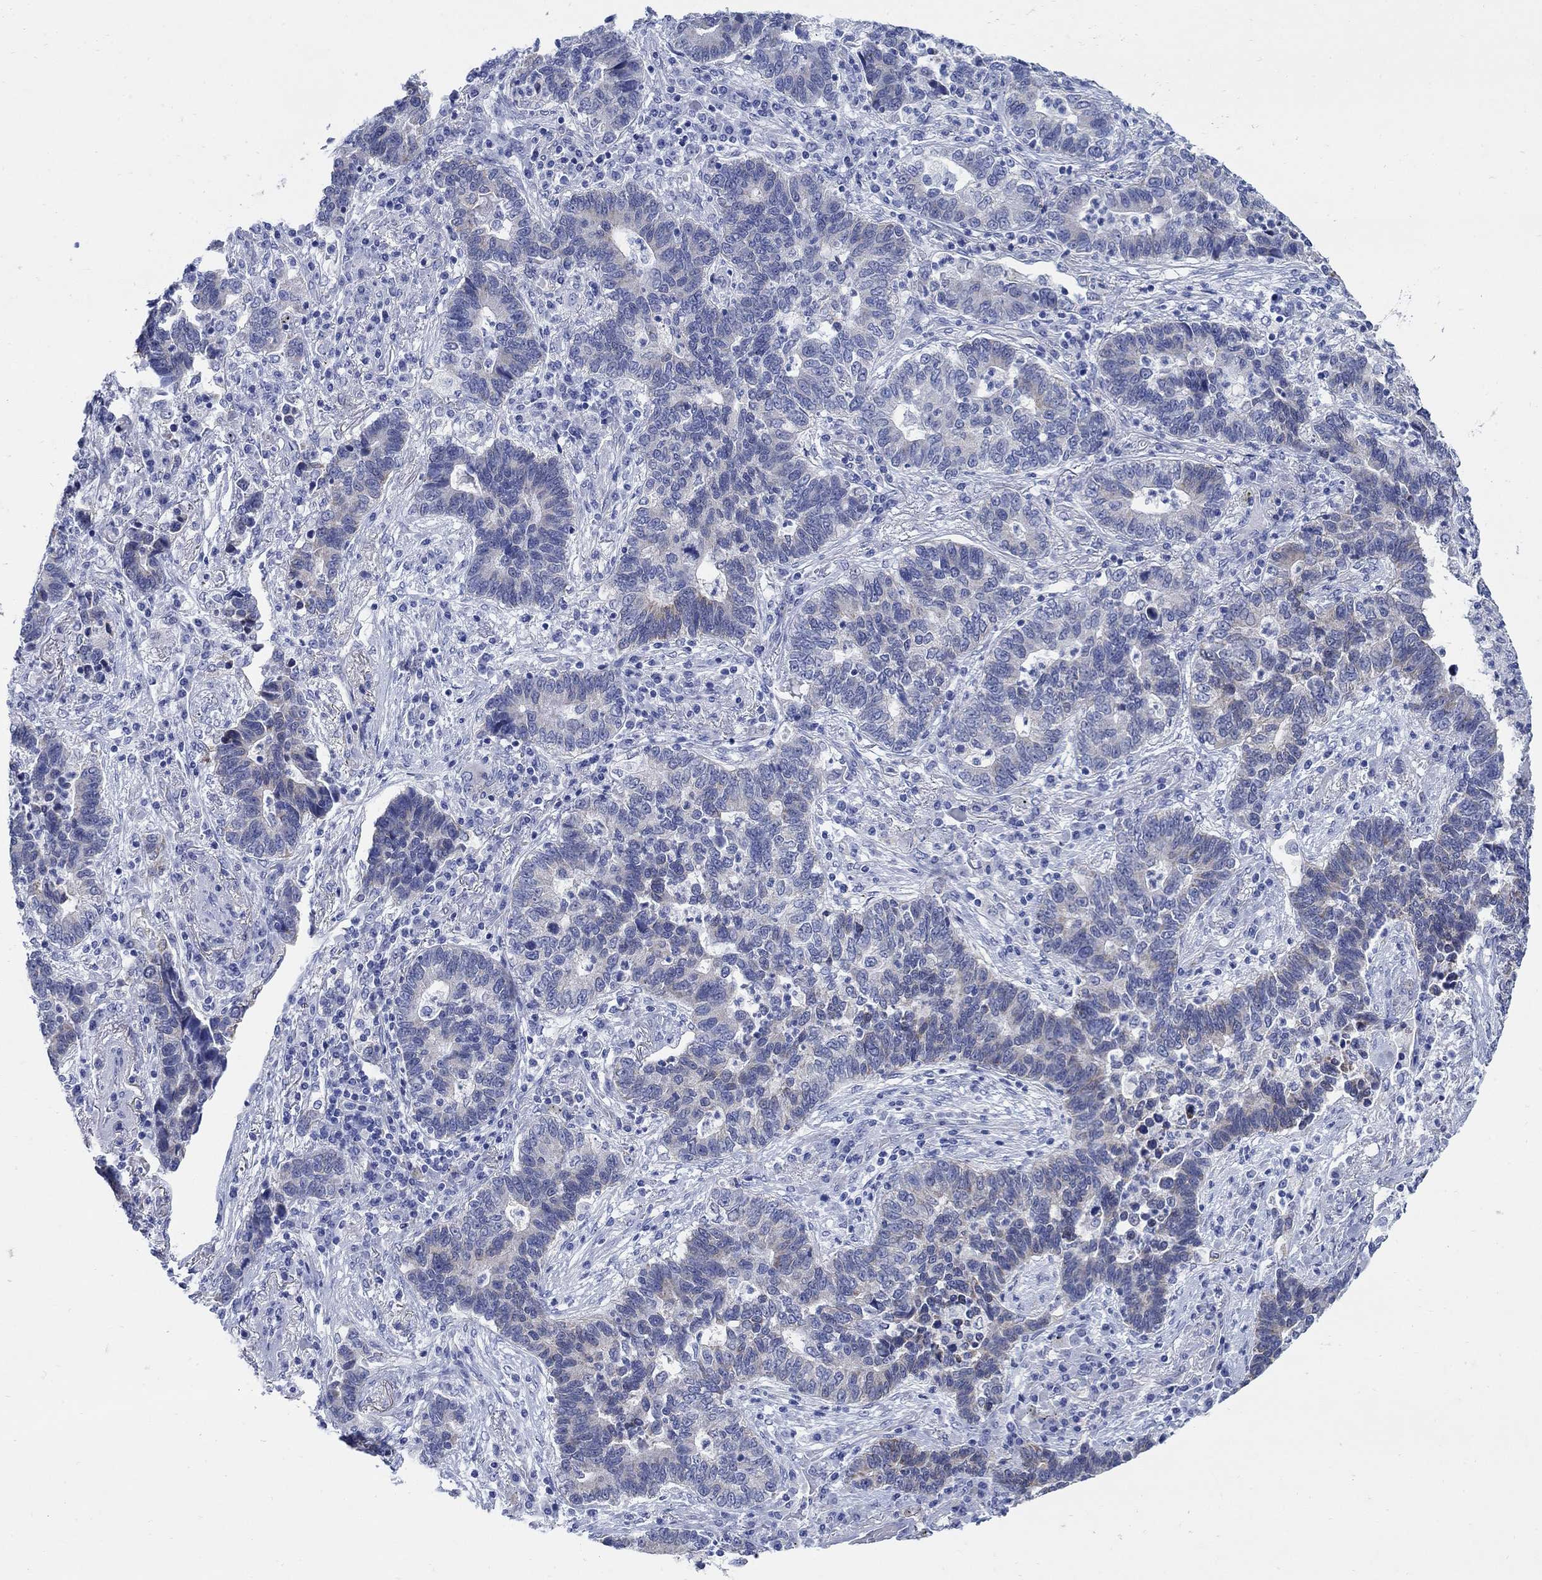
{"staining": {"intensity": "negative", "quantity": "none", "location": "none"}, "tissue": "lung cancer", "cell_type": "Tumor cells", "image_type": "cancer", "snomed": [{"axis": "morphology", "description": "Adenocarcinoma, NOS"}, {"axis": "topography", "description": "Lung"}], "caption": "DAB (3,3'-diaminobenzidine) immunohistochemical staining of adenocarcinoma (lung) exhibits no significant expression in tumor cells.", "gene": "ZDHHC14", "patient": {"sex": "female", "age": 57}}